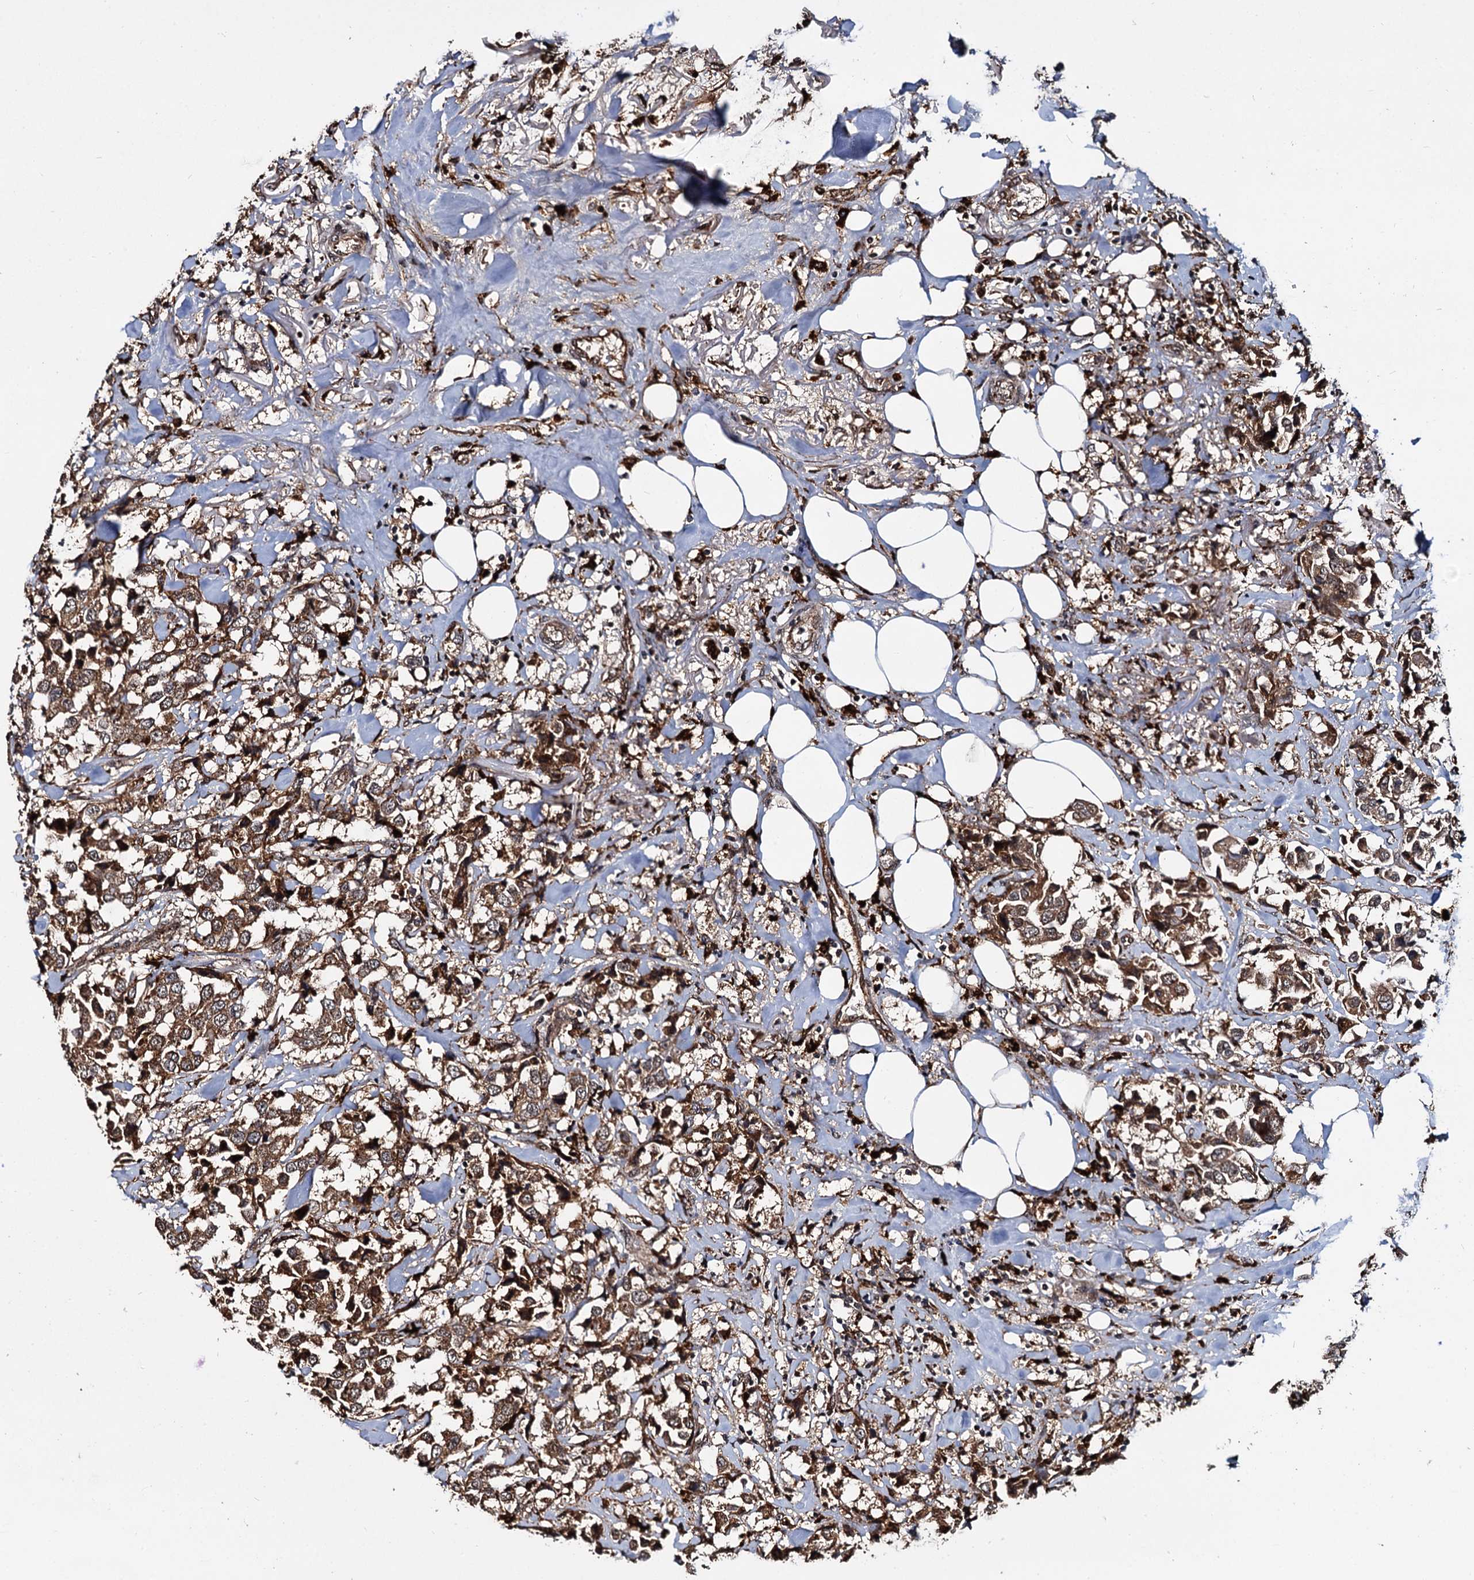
{"staining": {"intensity": "moderate", "quantity": ">75%", "location": "cytoplasmic/membranous"}, "tissue": "breast cancer", "cell_type": "Tumor cells", "image_type": "cancer", "snomed": [{"axis": "morphology", "description": "Duct carcinoma"}, {"axis": "topography", "description": "Breast"}], "caption": "IHC (DAB) staining of human breast invasive ductal carcinoma demonstrates moderate cytoplasmic/membranous protein expression in about >75% of tumor cells.", "gene": "CEP192", "patient": {"sex": "female", "age": 80}}